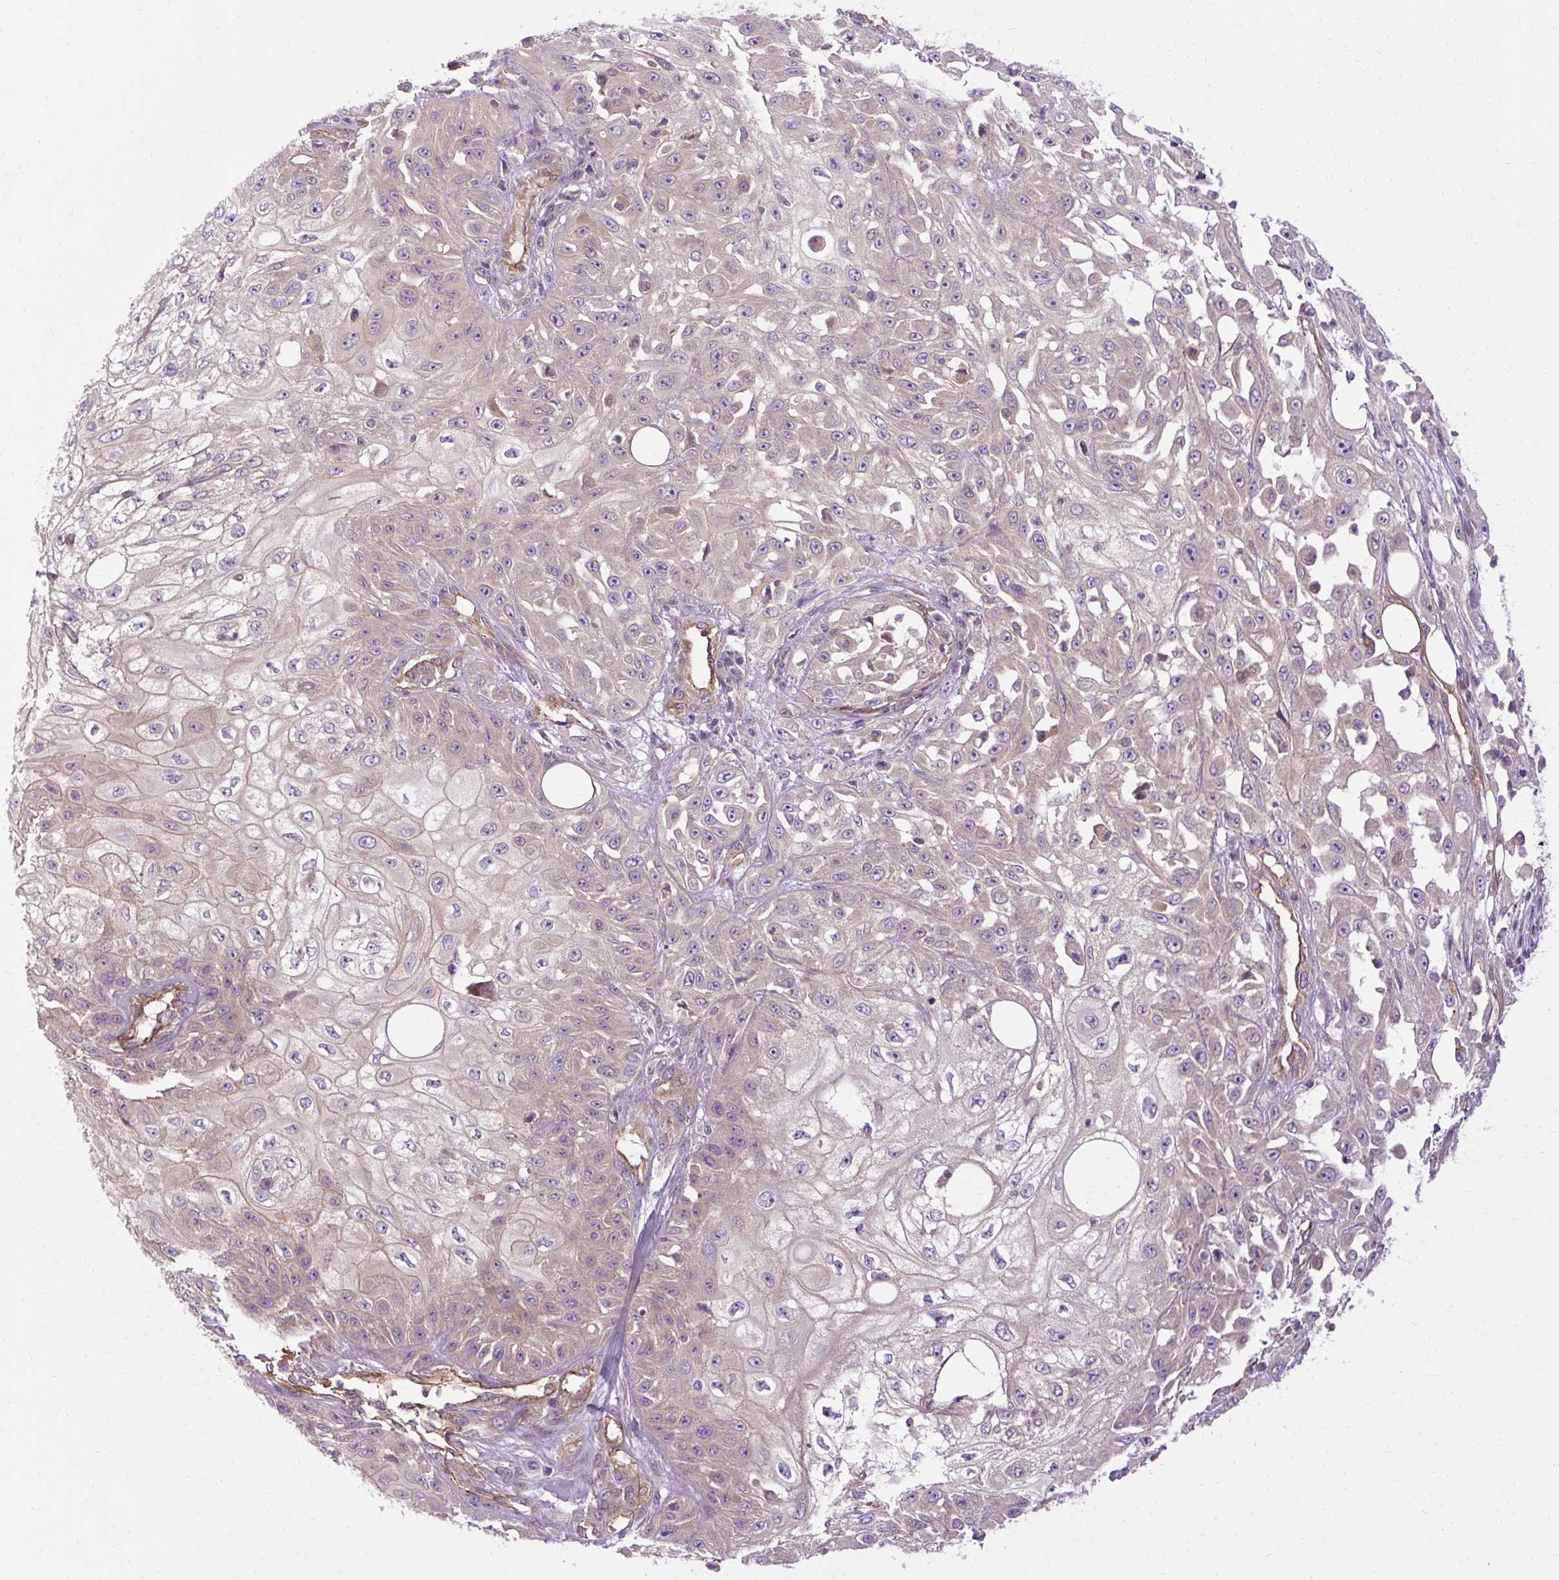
{"staining": {"intensity": "negative", "quantity": "none", "location": "none"}, "tissue": "skin cancer", "cell_type": "Tumor cells", "image_type": "cancer", "snomed": [{"axis": "morphology", "description": "Squamous cell carcinoma, NOS"}, {"axis": "morphology", "description": "Squamous cell carcinoma, metastatic, NOS"}, {"axis": "topography", "description": "Skin"}, {"axis": "topography", "description": "Lymph node"}], "caption": "Tumor cells show no significant protein staining in skin squamous cell carcinoma. (Brightfield microscopy of DAB immunohistochemistry (IHC) at high magnification).", "gene": "CCDC93", "patient": {"sex": "male", "age": 75}}